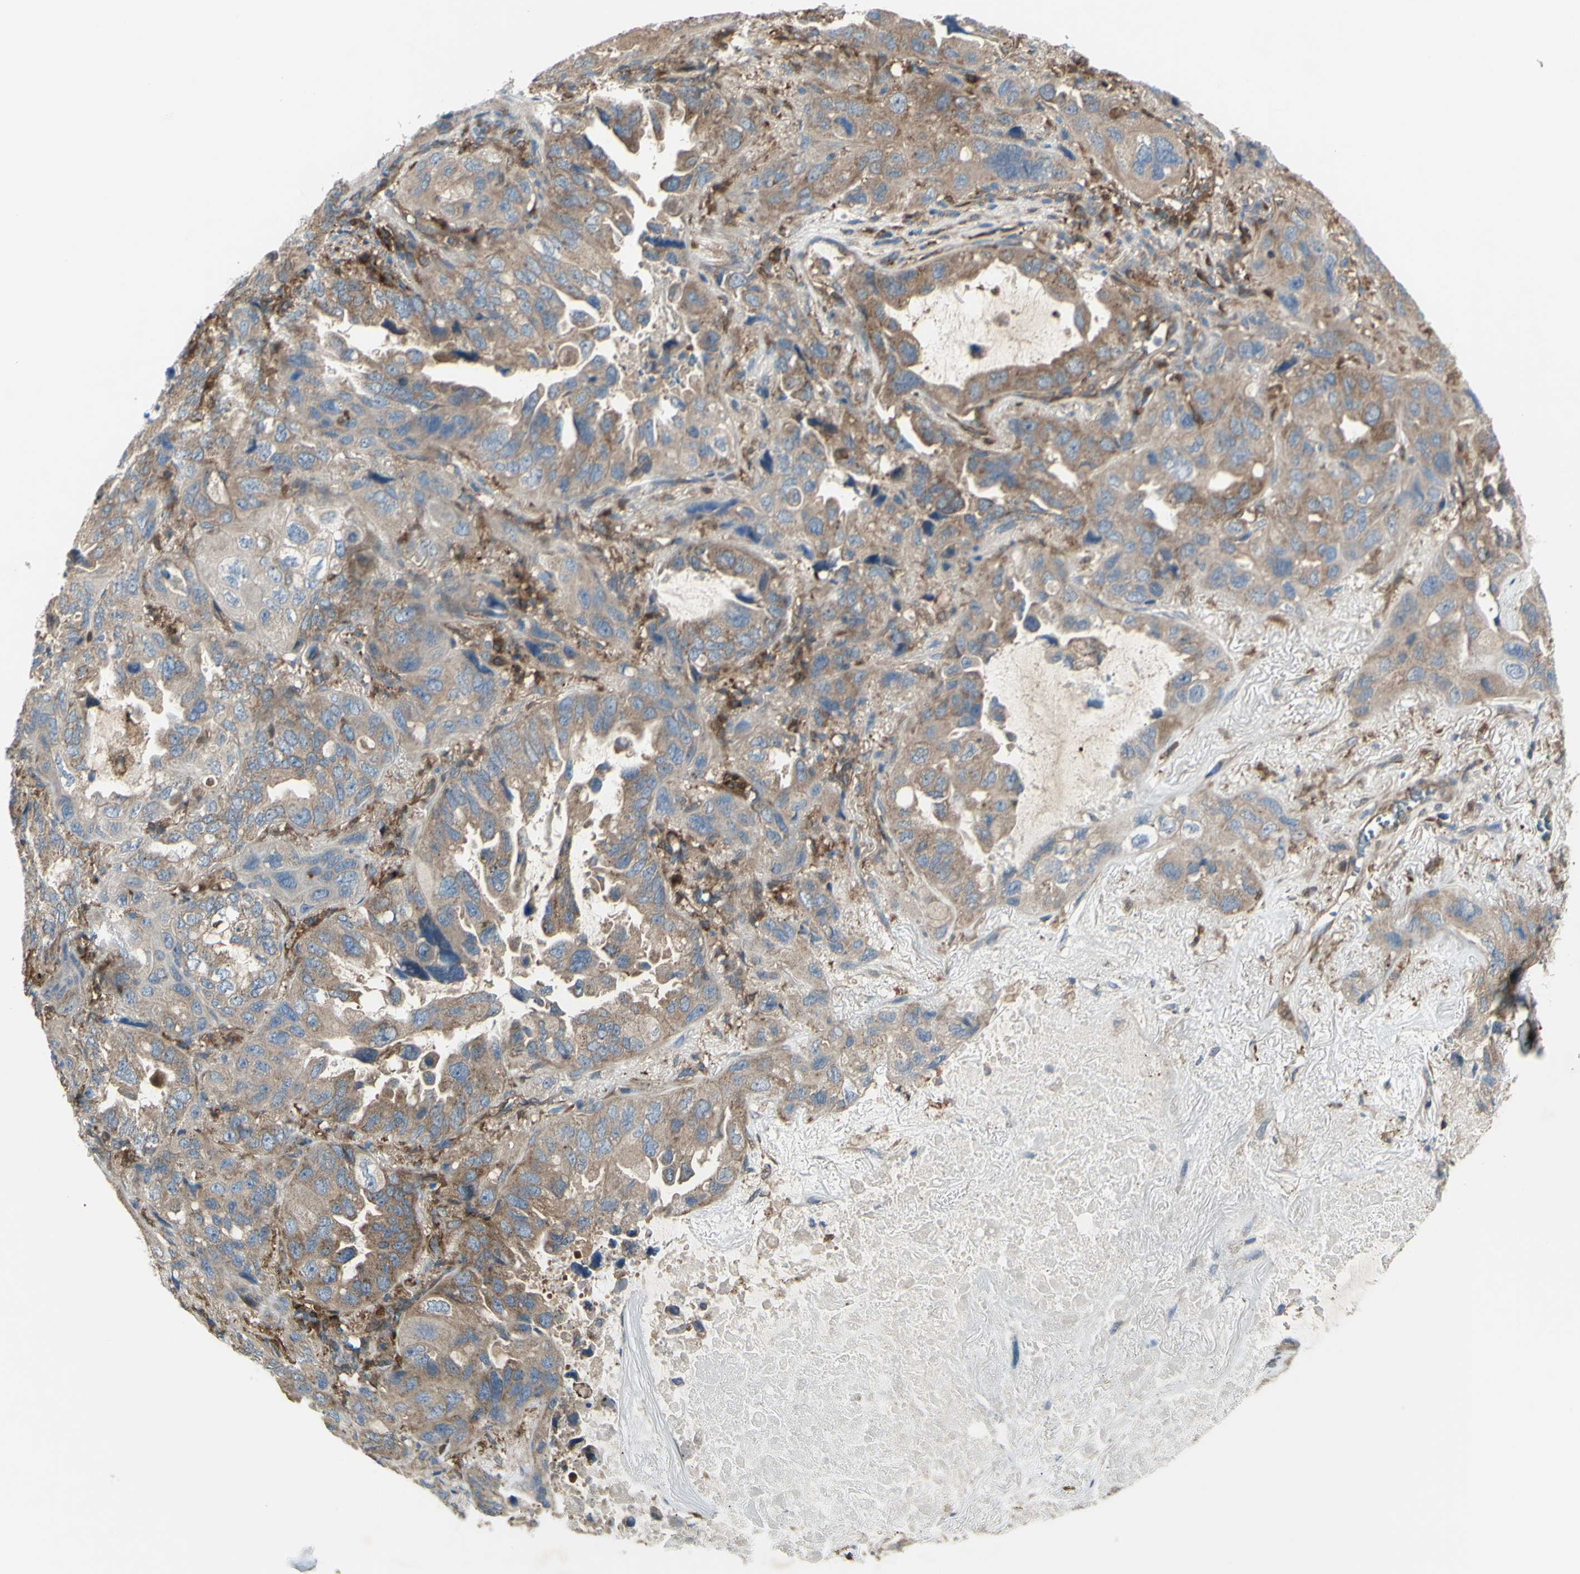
{"staining": {"intensity": "moderate", "quantity": ">75%", "location": "cytoplasmic/membranous"}, "tissue": "lung cancer", "cell_type": "Tumor cells", "image_type": "cancer", "snomed": [{"axis": "morphology", "description": "Squamous cell carcinoma, NOS"}, {"axis": "topography", "description": "Lung"}], "caption": "A brown stain highlights moderate cytoplasmic/membranous staining of a protein in human squamous cell carcinoma (lung) tumor cells.", "gene": "IGSF9B", "patient": {"sex": "female", "age": 73}}